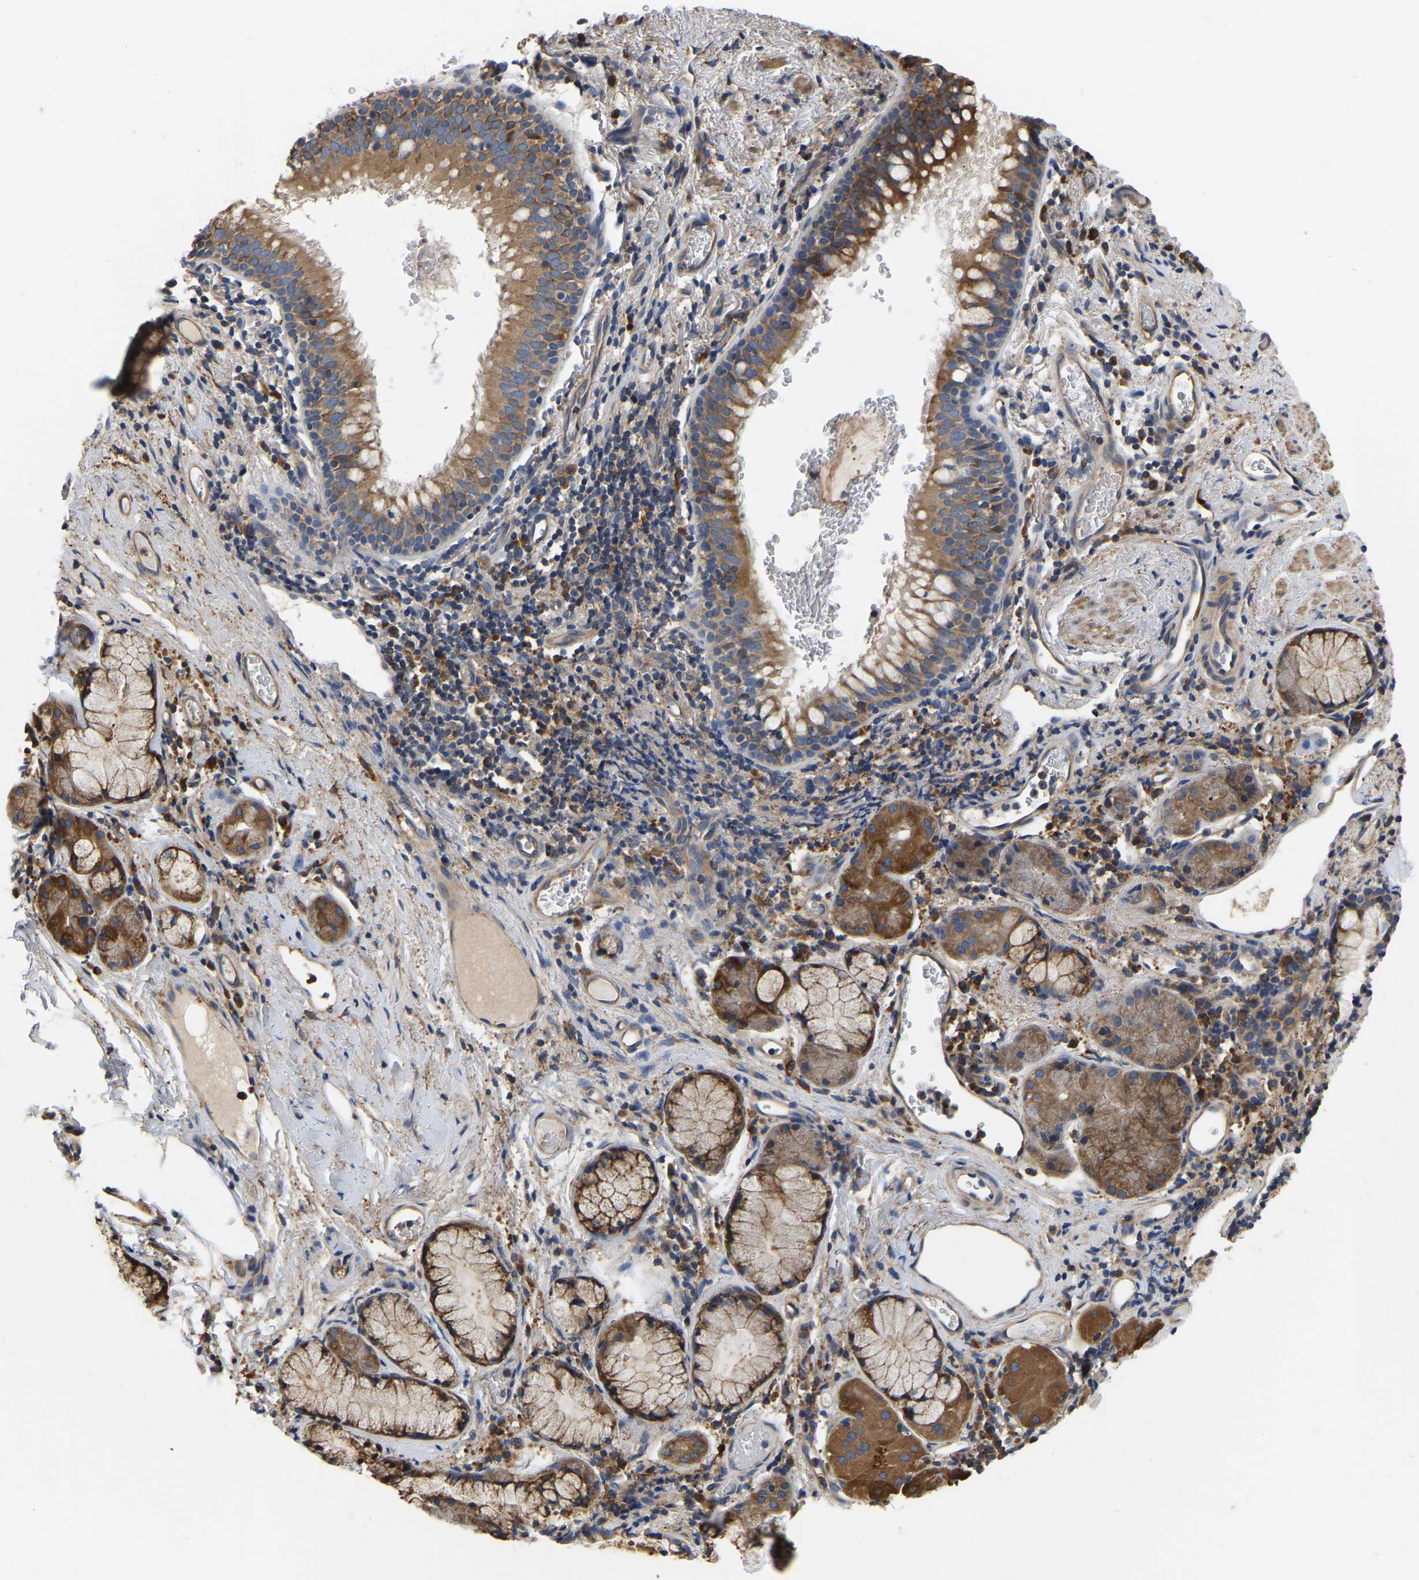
{"staining": {"intensity": "moderate", "quantity": ">75%", "location": "cytoplasmic/membranous"}, "tissue": "bronchus", "cell_type": "Respiratory epithelial cells", "image_type": "normal", "snomed": [{"axis": "morphology", "description": "Normal tissue, NOS"}, {"axis": "morphology", "description": "Inflammation, NOS"}, {"axis": "topography", "description": "Cartilage tissue"}, {"axis": "topography", "description": "Bronchus"}], "caption": "An IHC image of unremarkable tissue is shown. Protein staining in brown labels moderate cytoplasmic/membranous positivity in bronchus within respiratory epithelial cells.", "gene": "GARS1", "patient": {"sex": "male", "age": 77}}